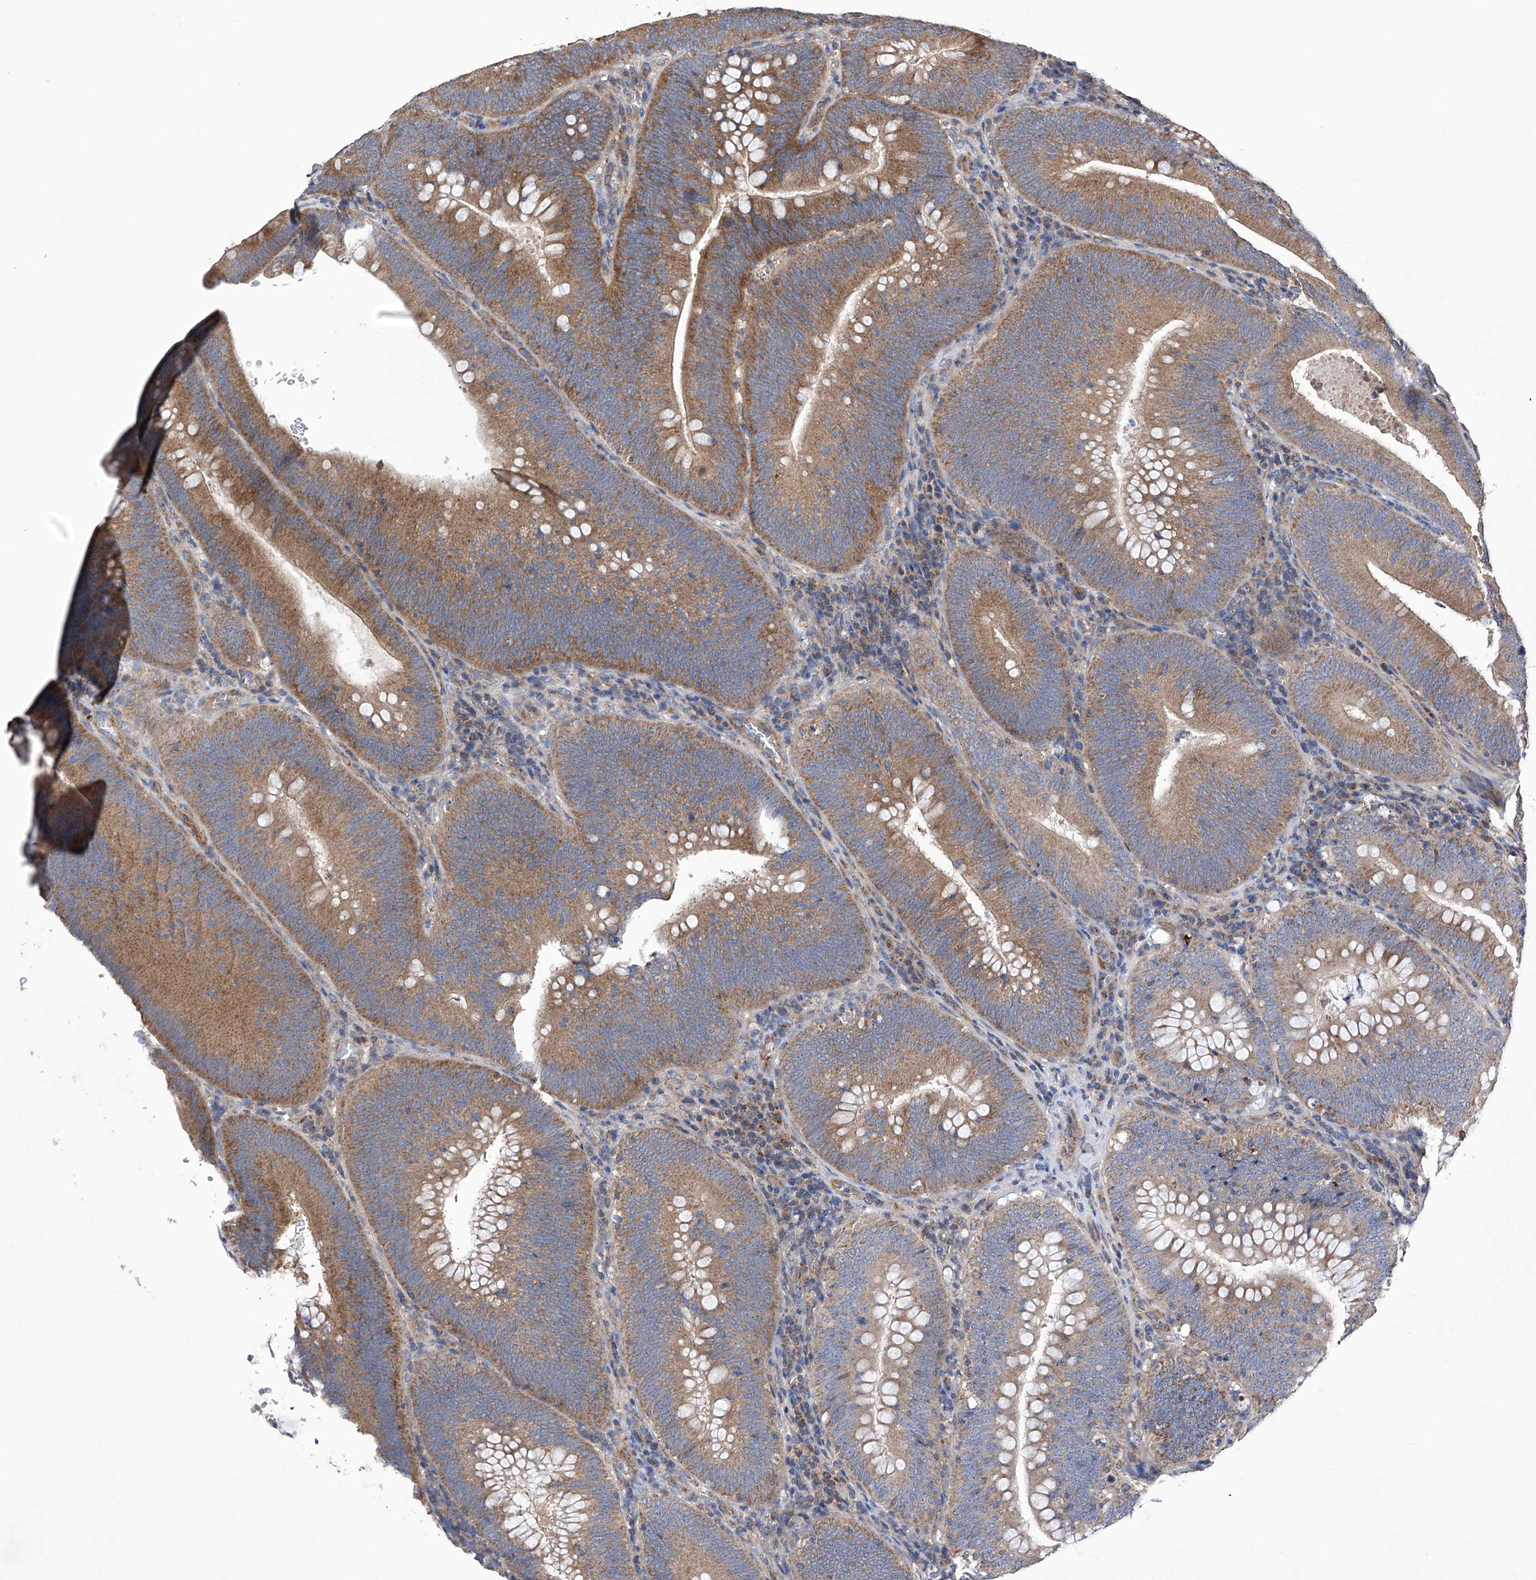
{"staining": {"intensity": "moderate", "quantity": ">75%", "location": "cytoplasmic/membranous"}, "tissue": "colorectal cancer", "cell_type": "Tumor cells", "image_type": "cancer", "snomed": [{"axis": "morphology", "description": "Normal tissue, NOS"}, {"axis": "topography", "description": "Colon"}], "caption": "Immunohistochemical staining of colorectal cancer exhibits moderate cytoplasmic/membranous protein positivity in about >75% of tumor cells. (Brightfield microscopy of DAB IHC at high magnification).", "gene": "EFCAB2", "patient": {"sex": "female", "age": 82}}